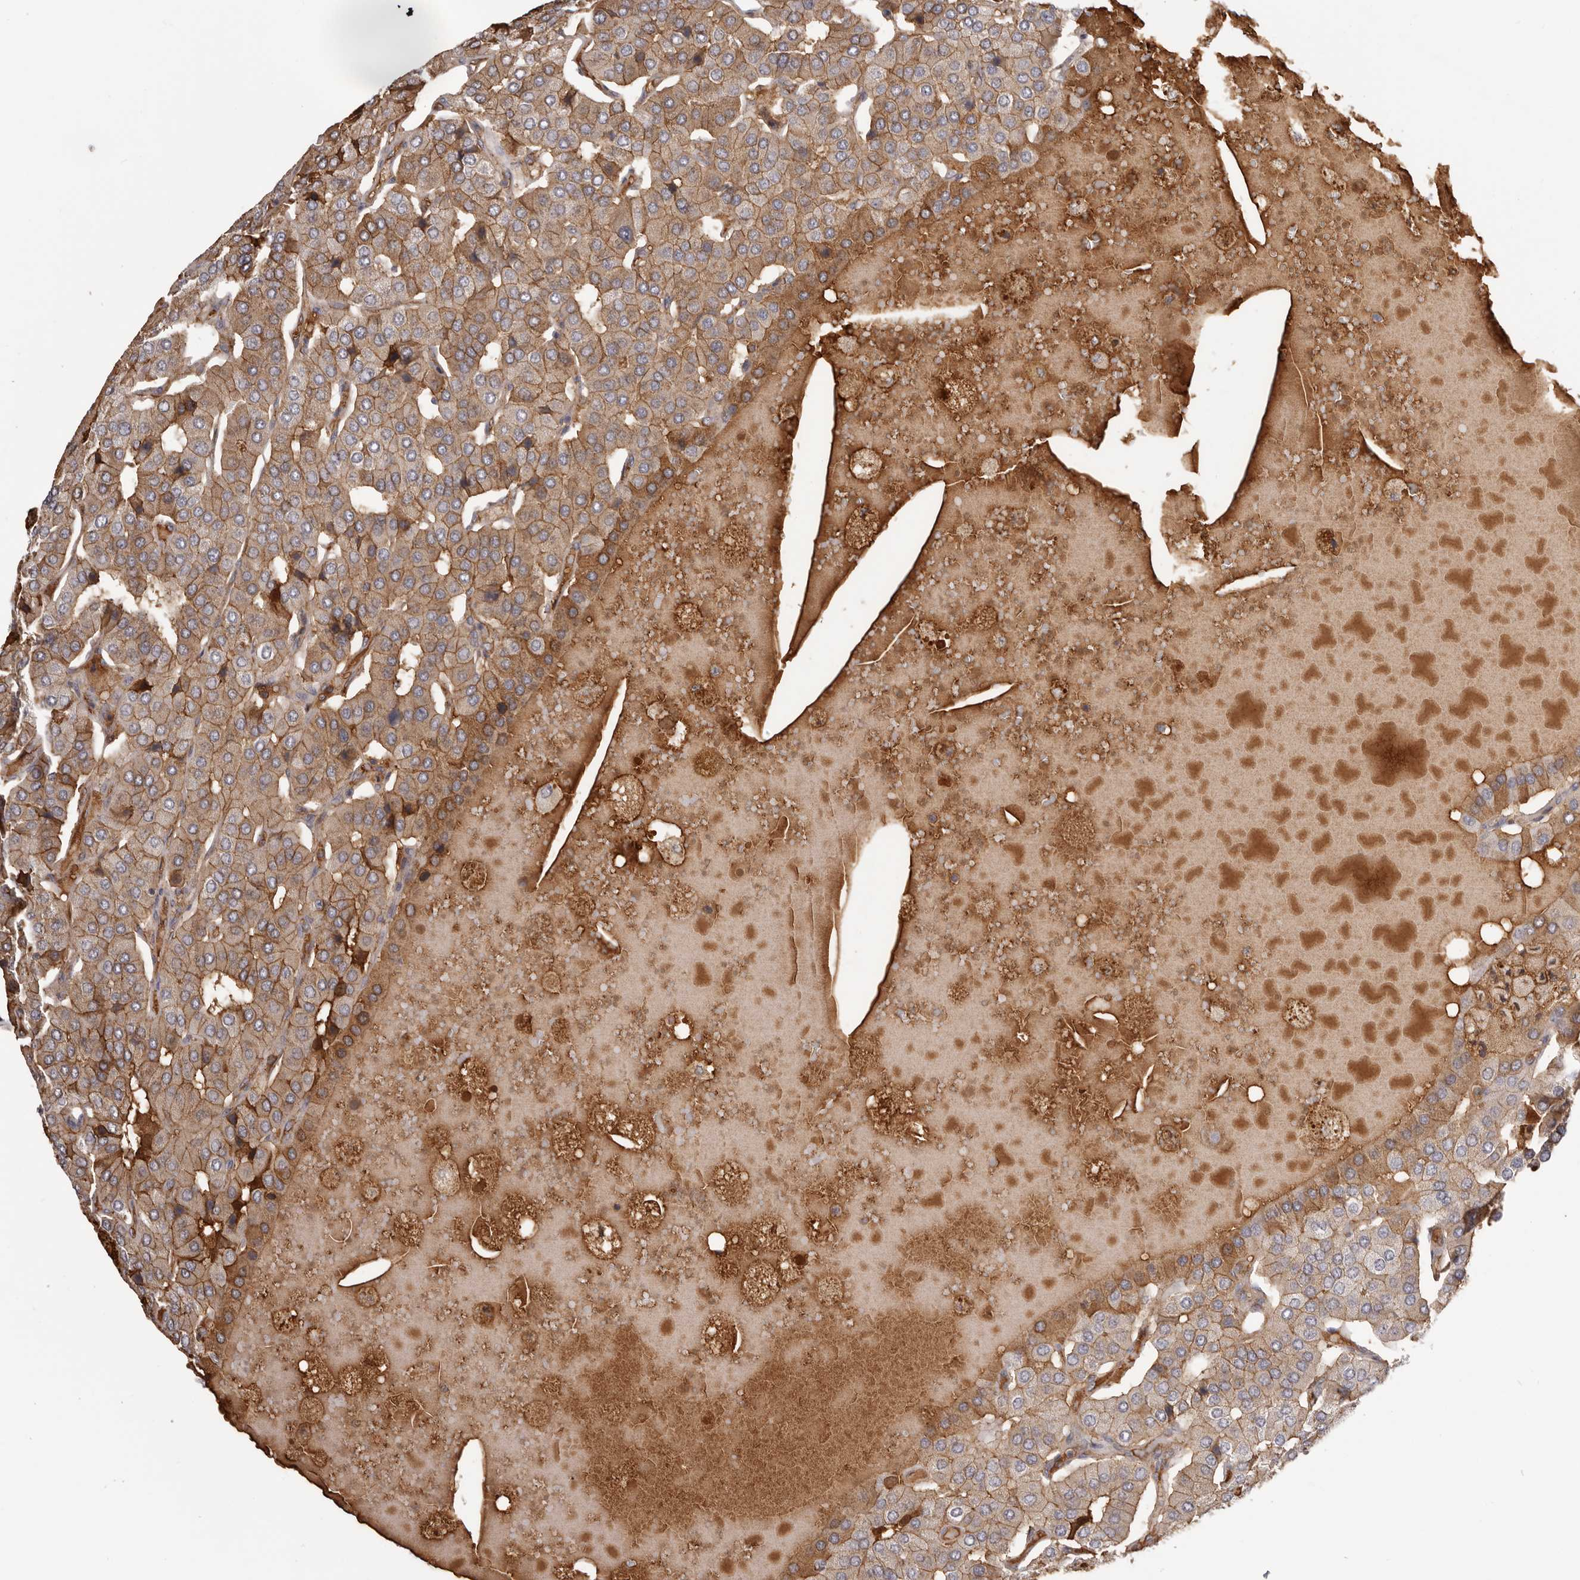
{"staining": {"intensity": "moderate", "quantity": ">75%", "location": "cytoplasmic/membranous"}, "tissue": "parathyroid gland", "cell_type": "Glandular cells", "image_type": "normal", "snomed": [{"axis": "morphology", "description": "Normal tissue, NOS"}, {"axis": "morphology", "description": "Adenoma, NOS"}, {"axis": "topography", "description": "Parathyroid gland"}], "caption": "Immunohistochemical staining of benign parathyroid gland displays >75% levels of moderate cytoplasmic/membranous protein positivity in about >75% of glandular cells. The staining was performed using DAB (3,3'-diaminobenzidine), with brown indicating positive protein expression. Nuclei are stained blue with hematoxylin.", "gene": "OTUD3", "patient": {"sex": "female", "age": 86}}